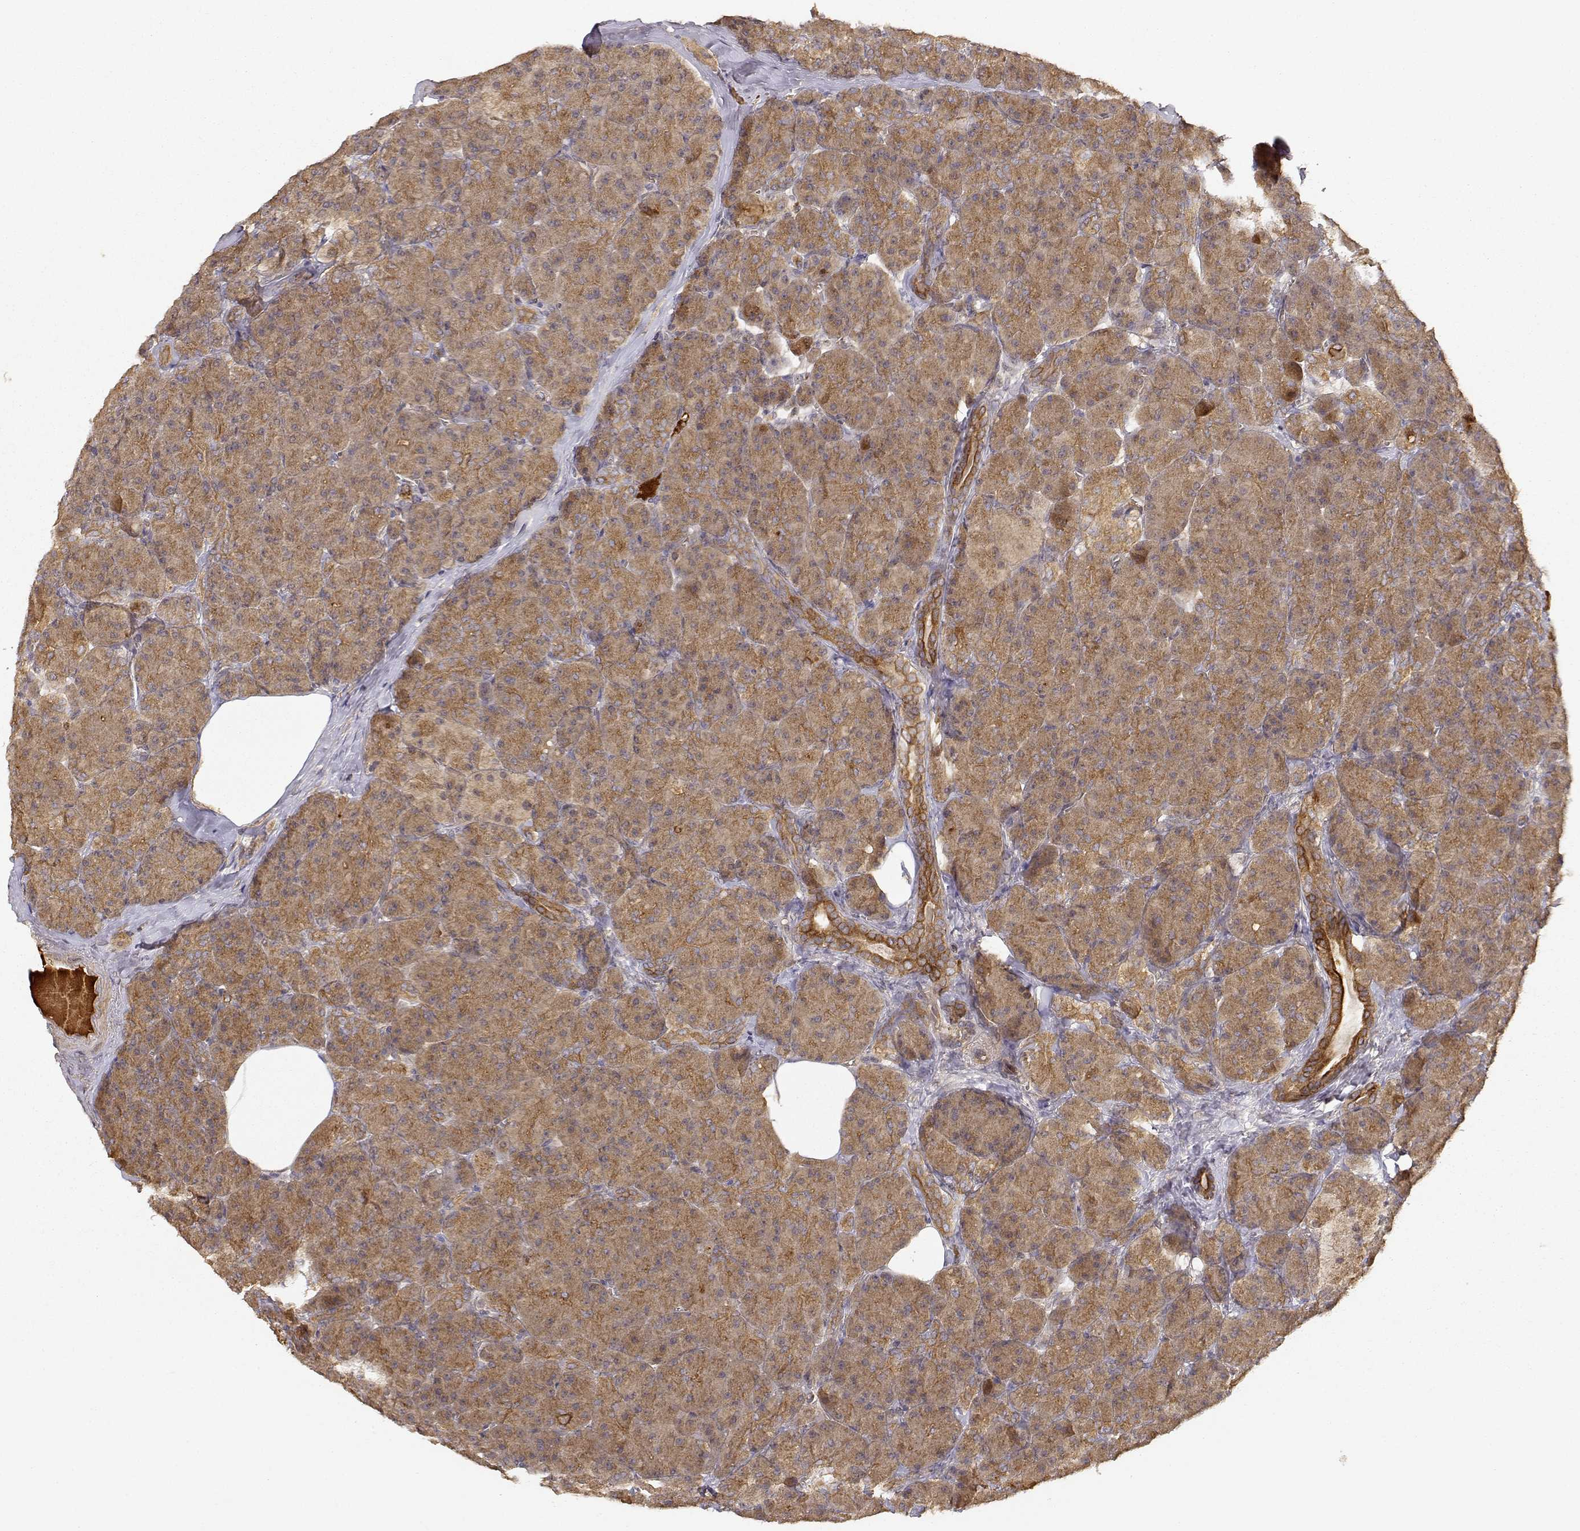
{"staining": {"intensity": "moderate", "quantity": ">75%", "location": "cytoplasmic/membranous"}, "tissue": "pancreas", "cell_type": "Exocrine glandular cells", "image_type": "normal", "snomed": [{"axis": "morphology", "description": "Normal tissue, NOS"}, {"axis": "topography", "description": "Pancreas"}], "caption": "Benign pancreas shows moderate cytoplasmic/membranous positivity in about >75% of exocrine glandular cells The staining was performed using DAB to visualize the protein expression in brown, while the nuclei were stained in blue with hematoxylin (Magnification: 20x)..", "gene": "CDK5RAP2", "patient": {"sex": "male", "age": 57}}